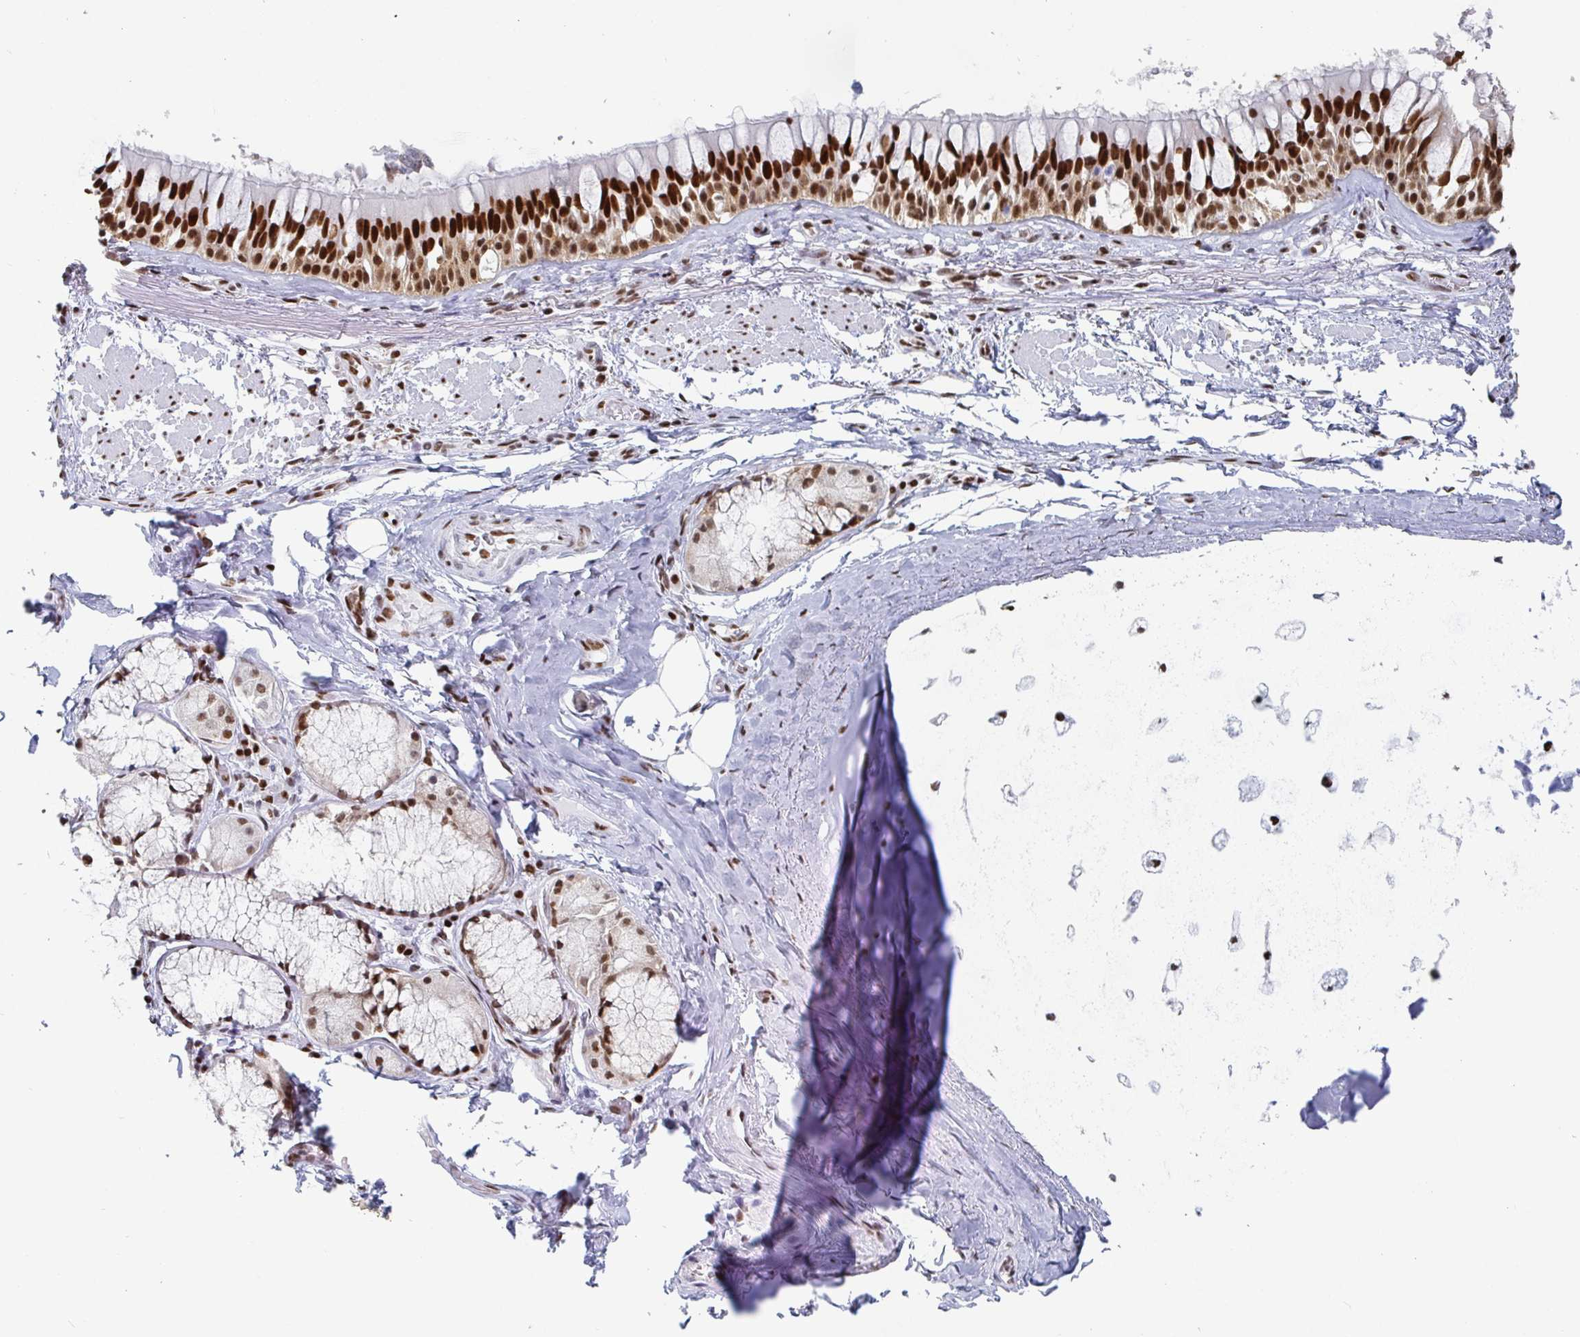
{"staining": {"intensity": "moderate", "quantity": ">75%", "location": "nuclear"}, "tissue": "adipose tissue", "cell_type": "Adipocytes", "image_type": "normal", "snomed": [{"axis": "morphology", "description": "Normal tissue, NOS"}, {"axis": "topography", "description": "Cartilage tissue"}, {"axis": "topography", "description": "Bronchus"}], "caption": "Adipose tissue stained for a protein (brown) demonstrates moderate nuclear positive positivity in about >75% of adipocytes.", "gene": "EWSR1", "patient": {"sex": "male", "age": 64}}